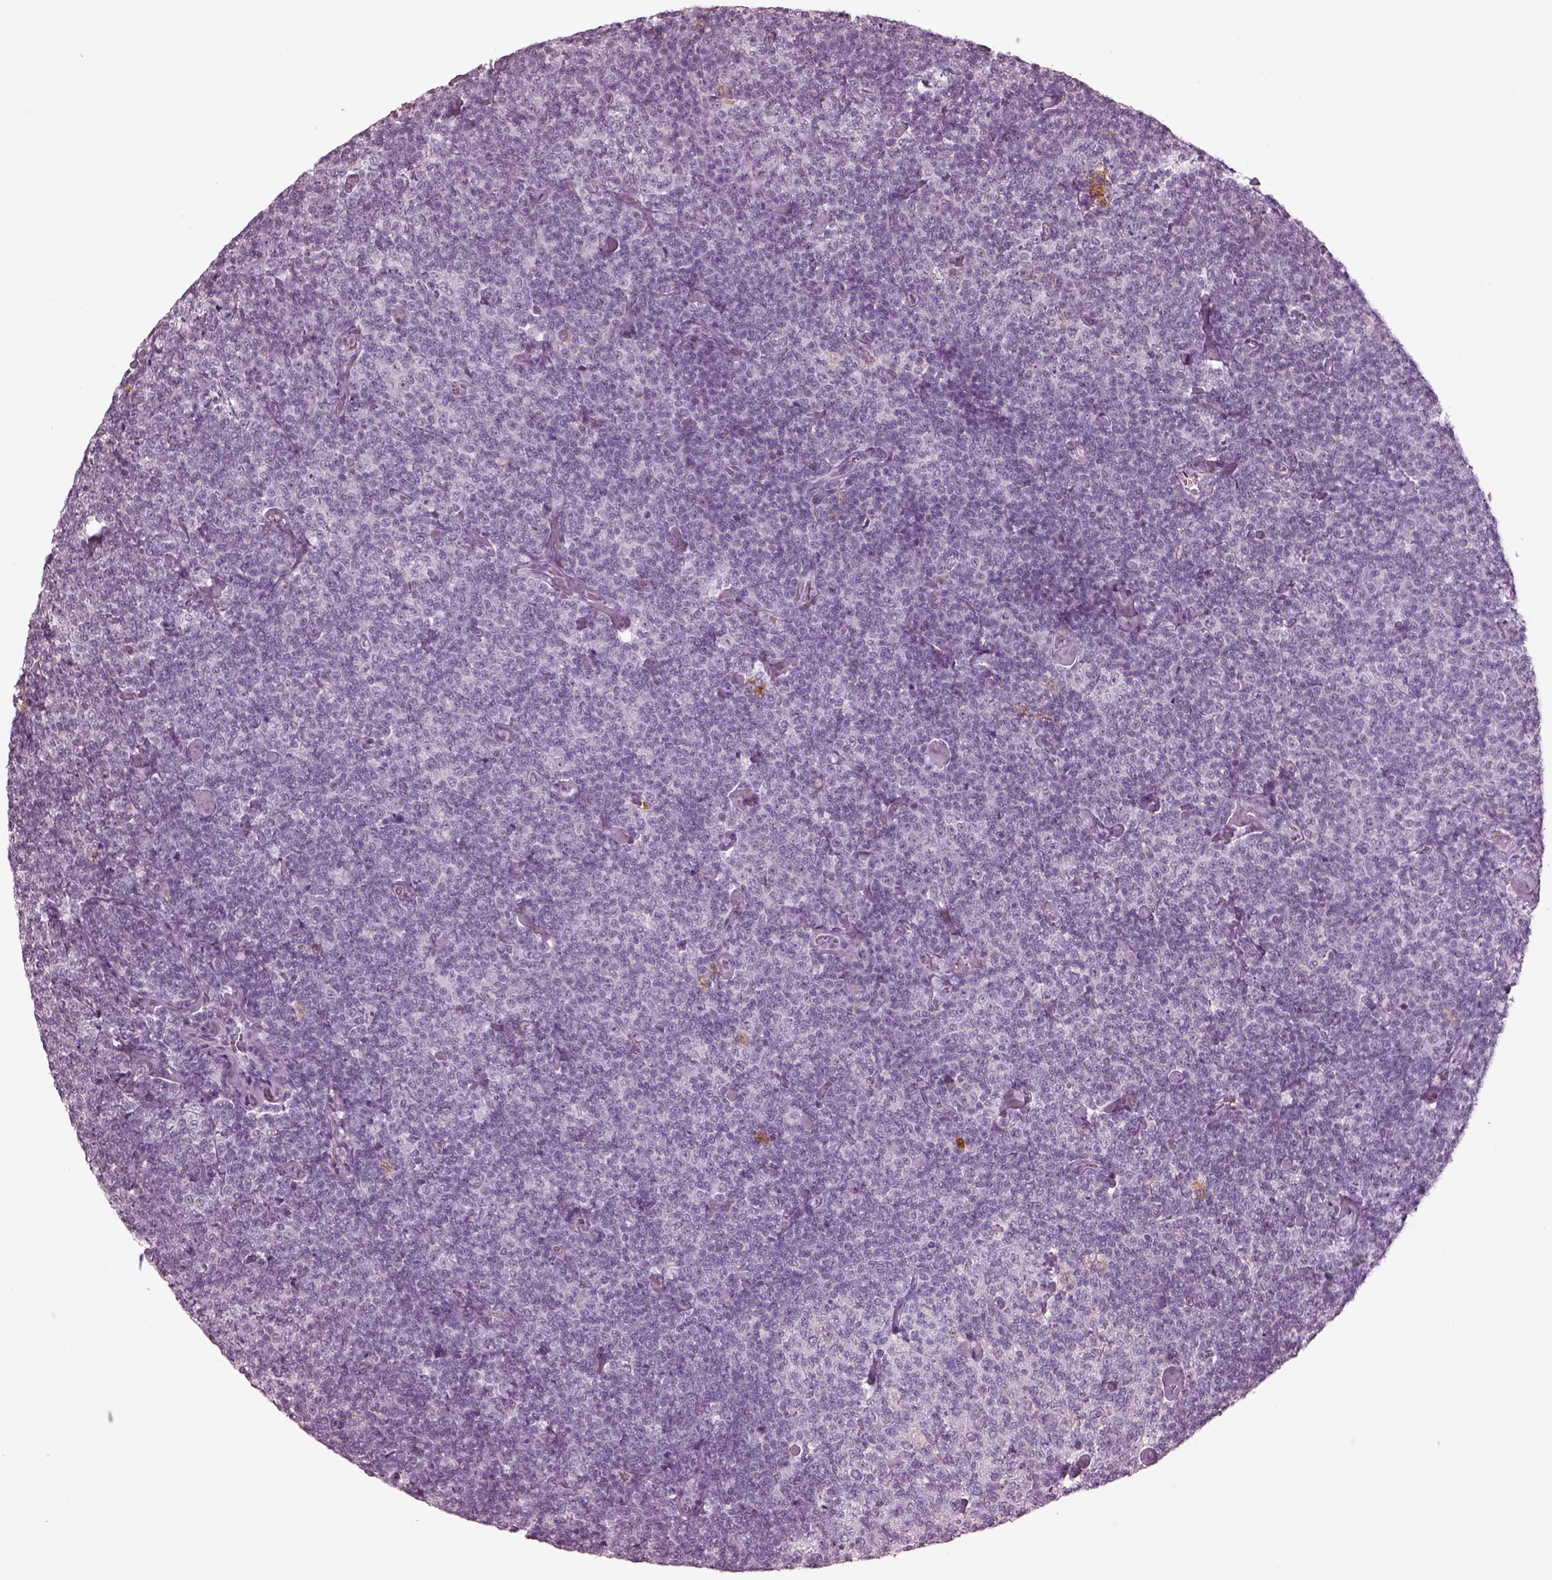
{"staining": {"intensity": "negative", "quantity": "none", "location": "none"}, "tissue": "lymphoma", "cell_type": "Tumor cells", "image_type": "cancer", "snomed": [{"axis": "morphology", "description": "Malignant lymphoma, non-Hodgkin's type, Low grade"}, {"axis": "topography", "description": "Lymph node"}], "caption": "Immunohistochemistry (IHC) micrograph of neoplastic tissue: human low-grade malignant lymphoma, non-Hodgkin's type stained with DAB shows no significant protein expression in tumor cells. (Stains: DAB (3,3'-diaminobenzidine) immunohistochemistry (IHC) with hematoxylin counter stain, Microscopy: brightfield microscopy at high magnification).", "gene": "C2orf81", "patient": {"sex": "male", "age": 81}}